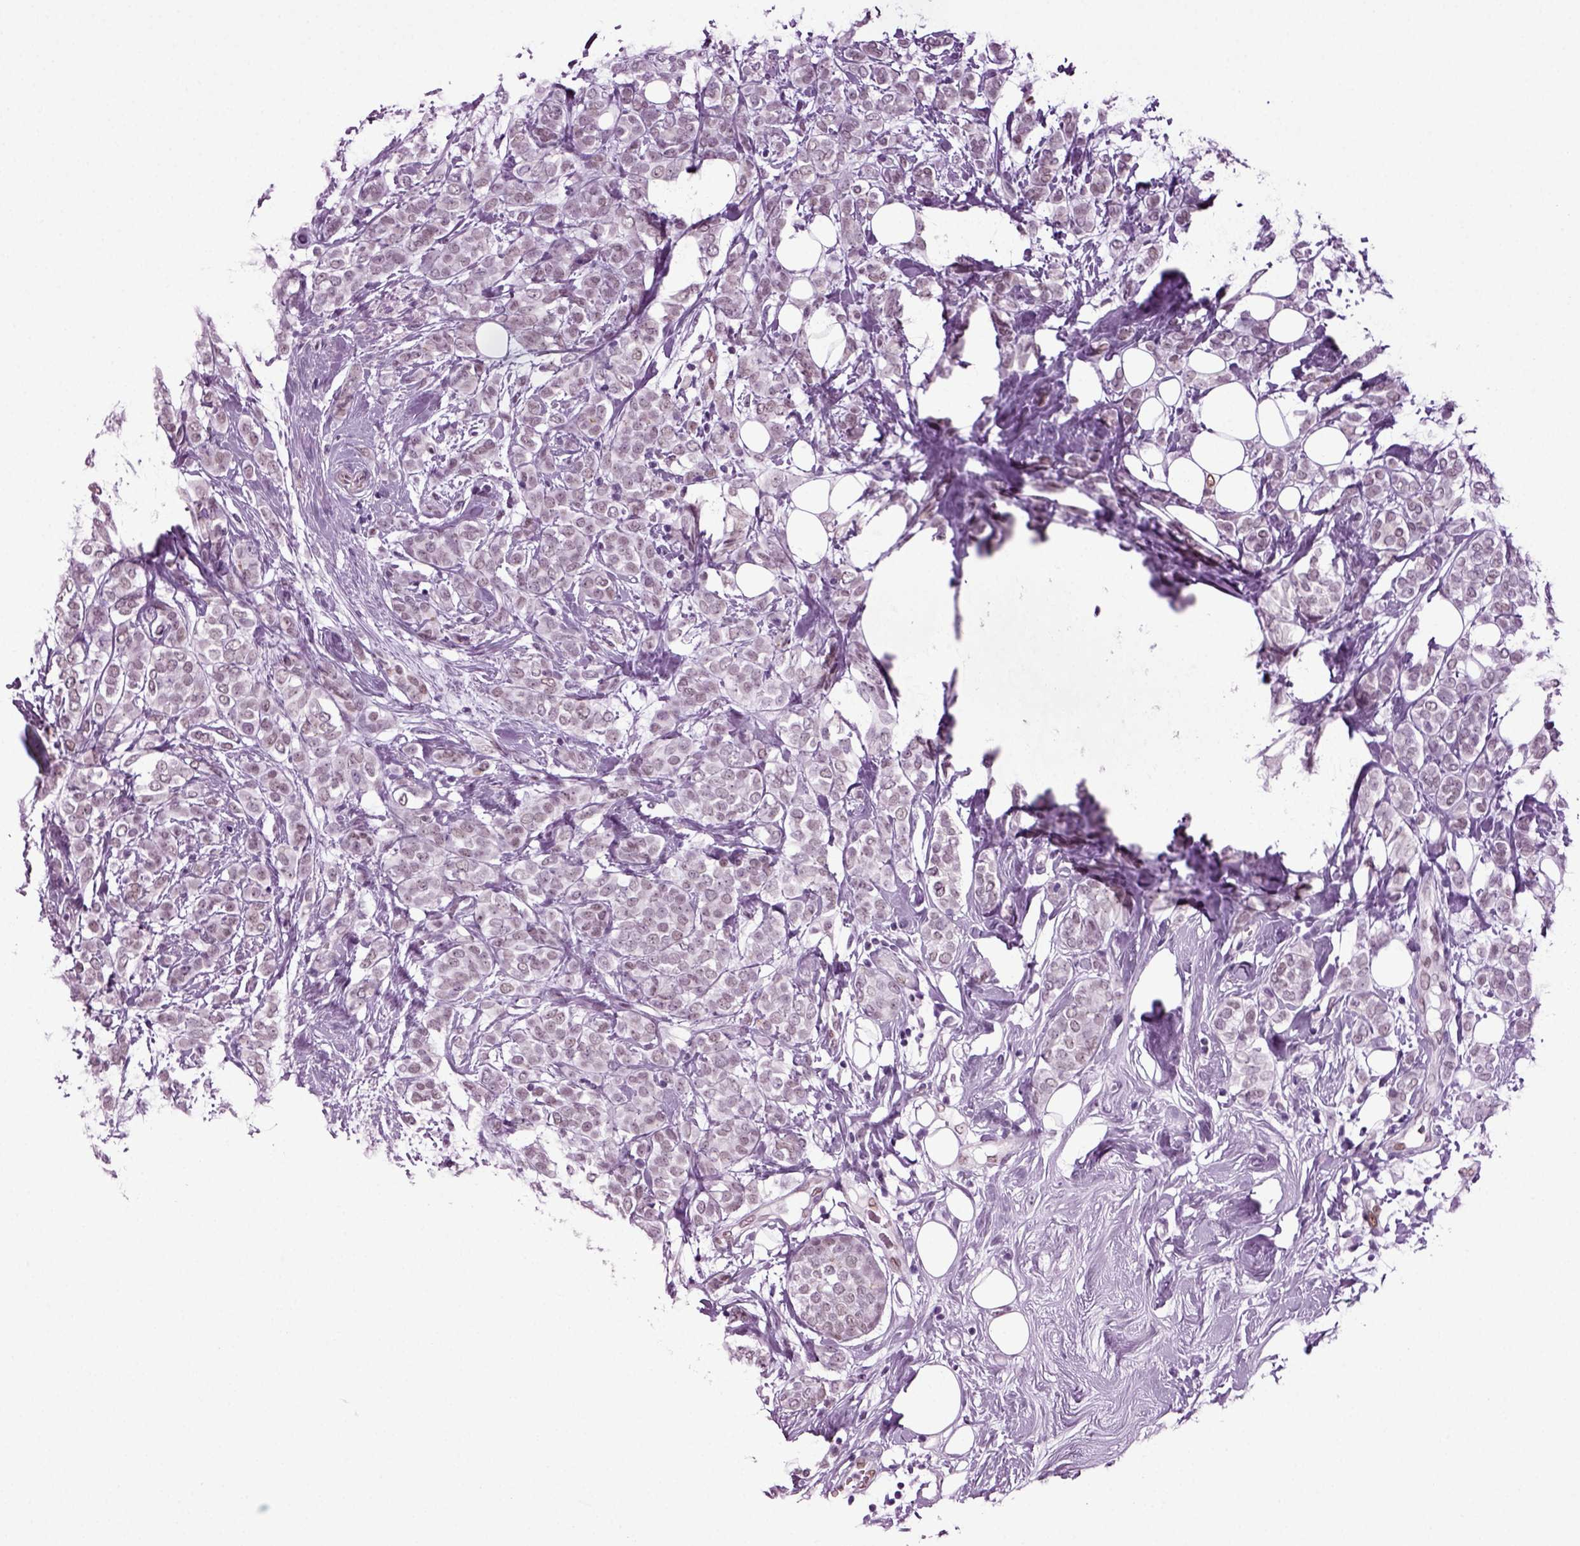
{"staining": {"intensity": "weak", "quantity": ">75%", "location": "nuclear"}, "tissue": "breast cancer", "cell_type": "Tumor cells", "image_type": "cancer", "snomed": [{"axis": "morphology", "description": "Lobular carcinoma"}, {"axis": "topography", "description": "Breast"}], "caption": "An immunohistochemistry photomicrograph of neoplastic tissue is shown. Protein staining in brown highlights weak nuclear positivity in breast lobular carcinoma within tumor cells.", "gene": "RFX3", "patient": {"sex": "female", "age": 49}}